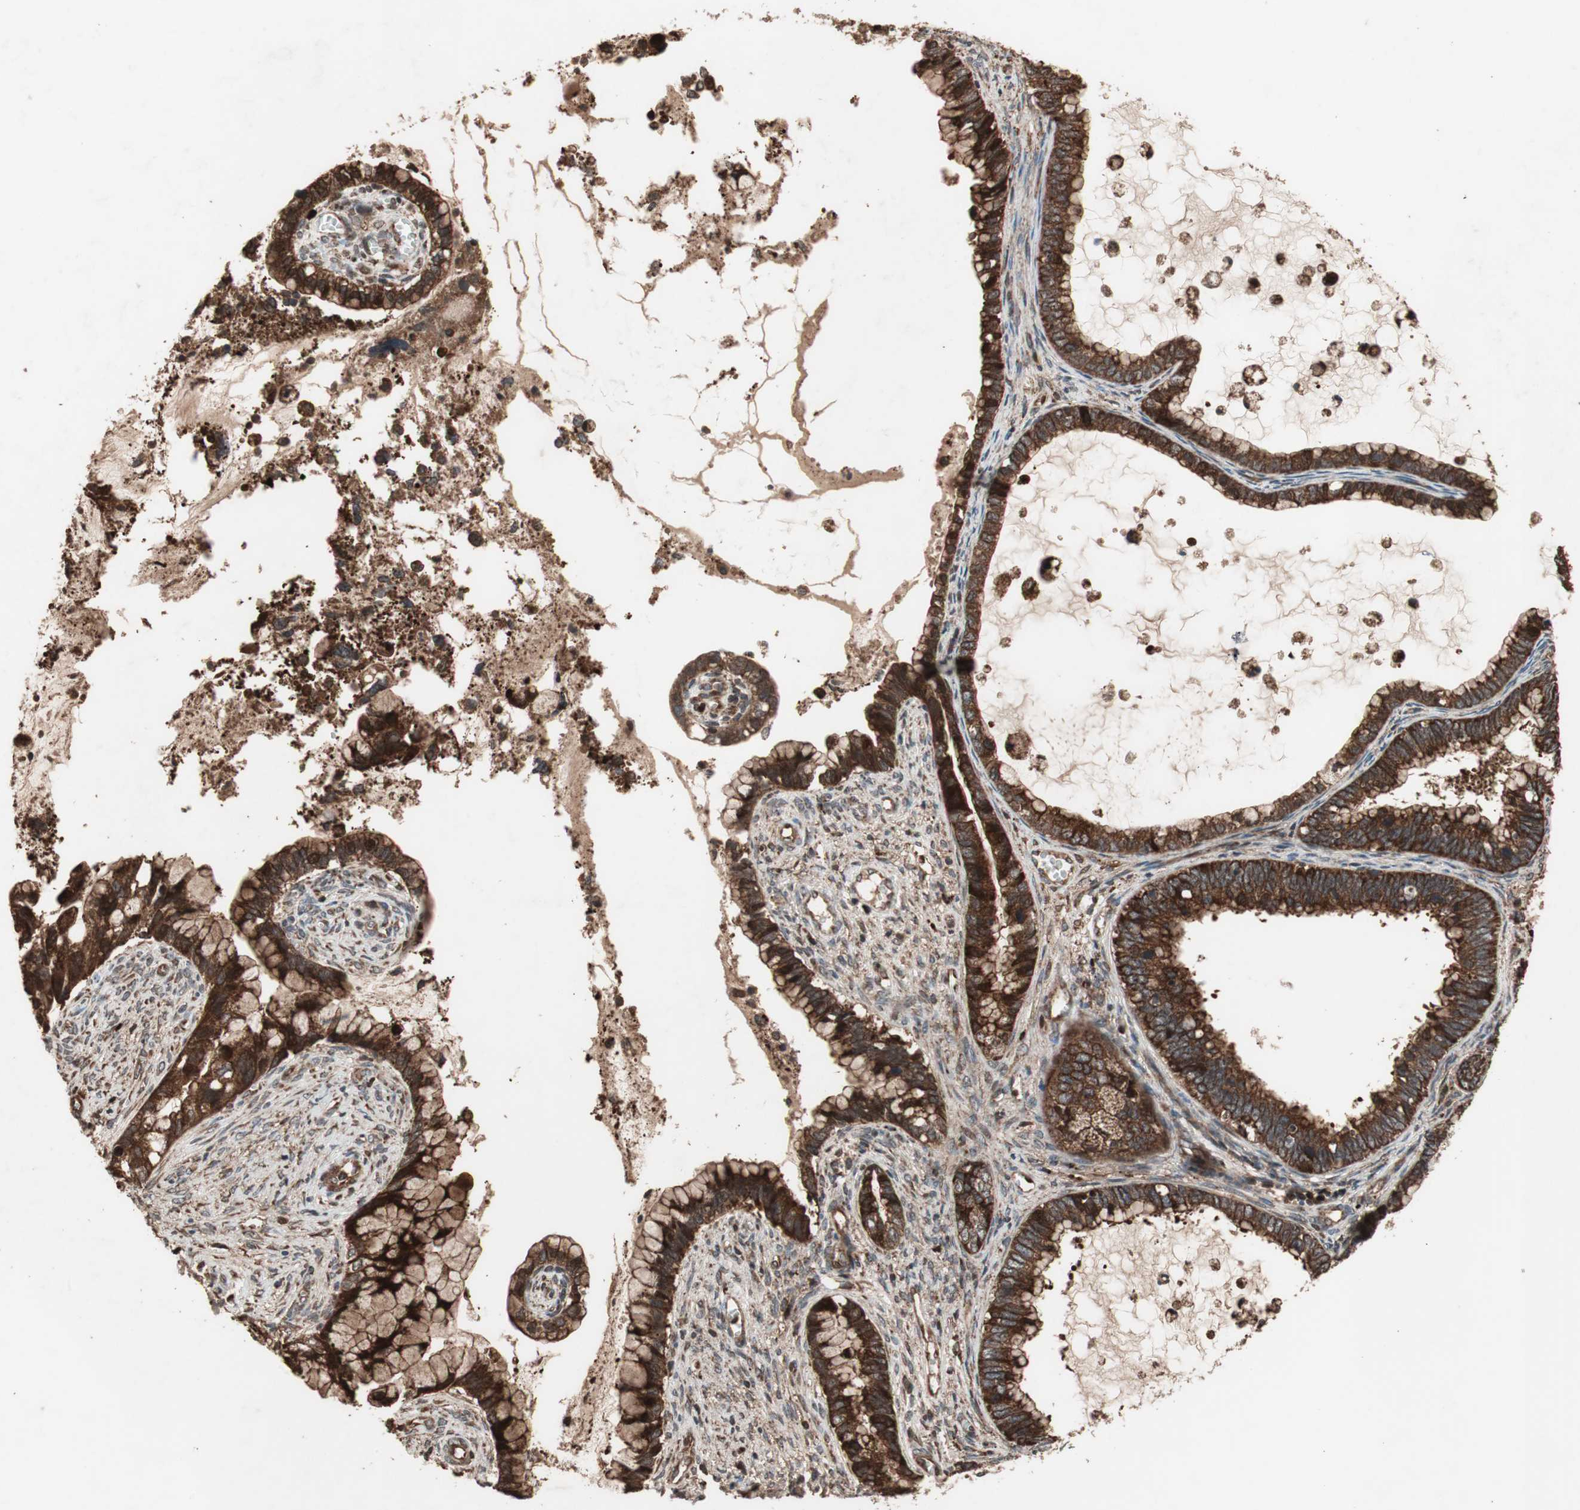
{"staining": {"intensity": "strong", "quantity": ">75%", "location": "cytoplasmic/membranous"}, "tissue": "cervical cancer", "cell_type": "Tumor cells", "image_type": "cancer", "snomed": [{"axis": "morphology", "description": "Adenocarcinoma, NOS"}, {"axis": "topography", "description": "Cervix"}], "caption": "Immunohistochemistry (IHC) histopathology image of cervical cancer stained for a protein (brown), which shows high levels of strong cytoplasmic/membranous expression in approximately >75% of tumor cells.", "gene": "RAB1A", "patient": {"sex": "female", "age": 44}}